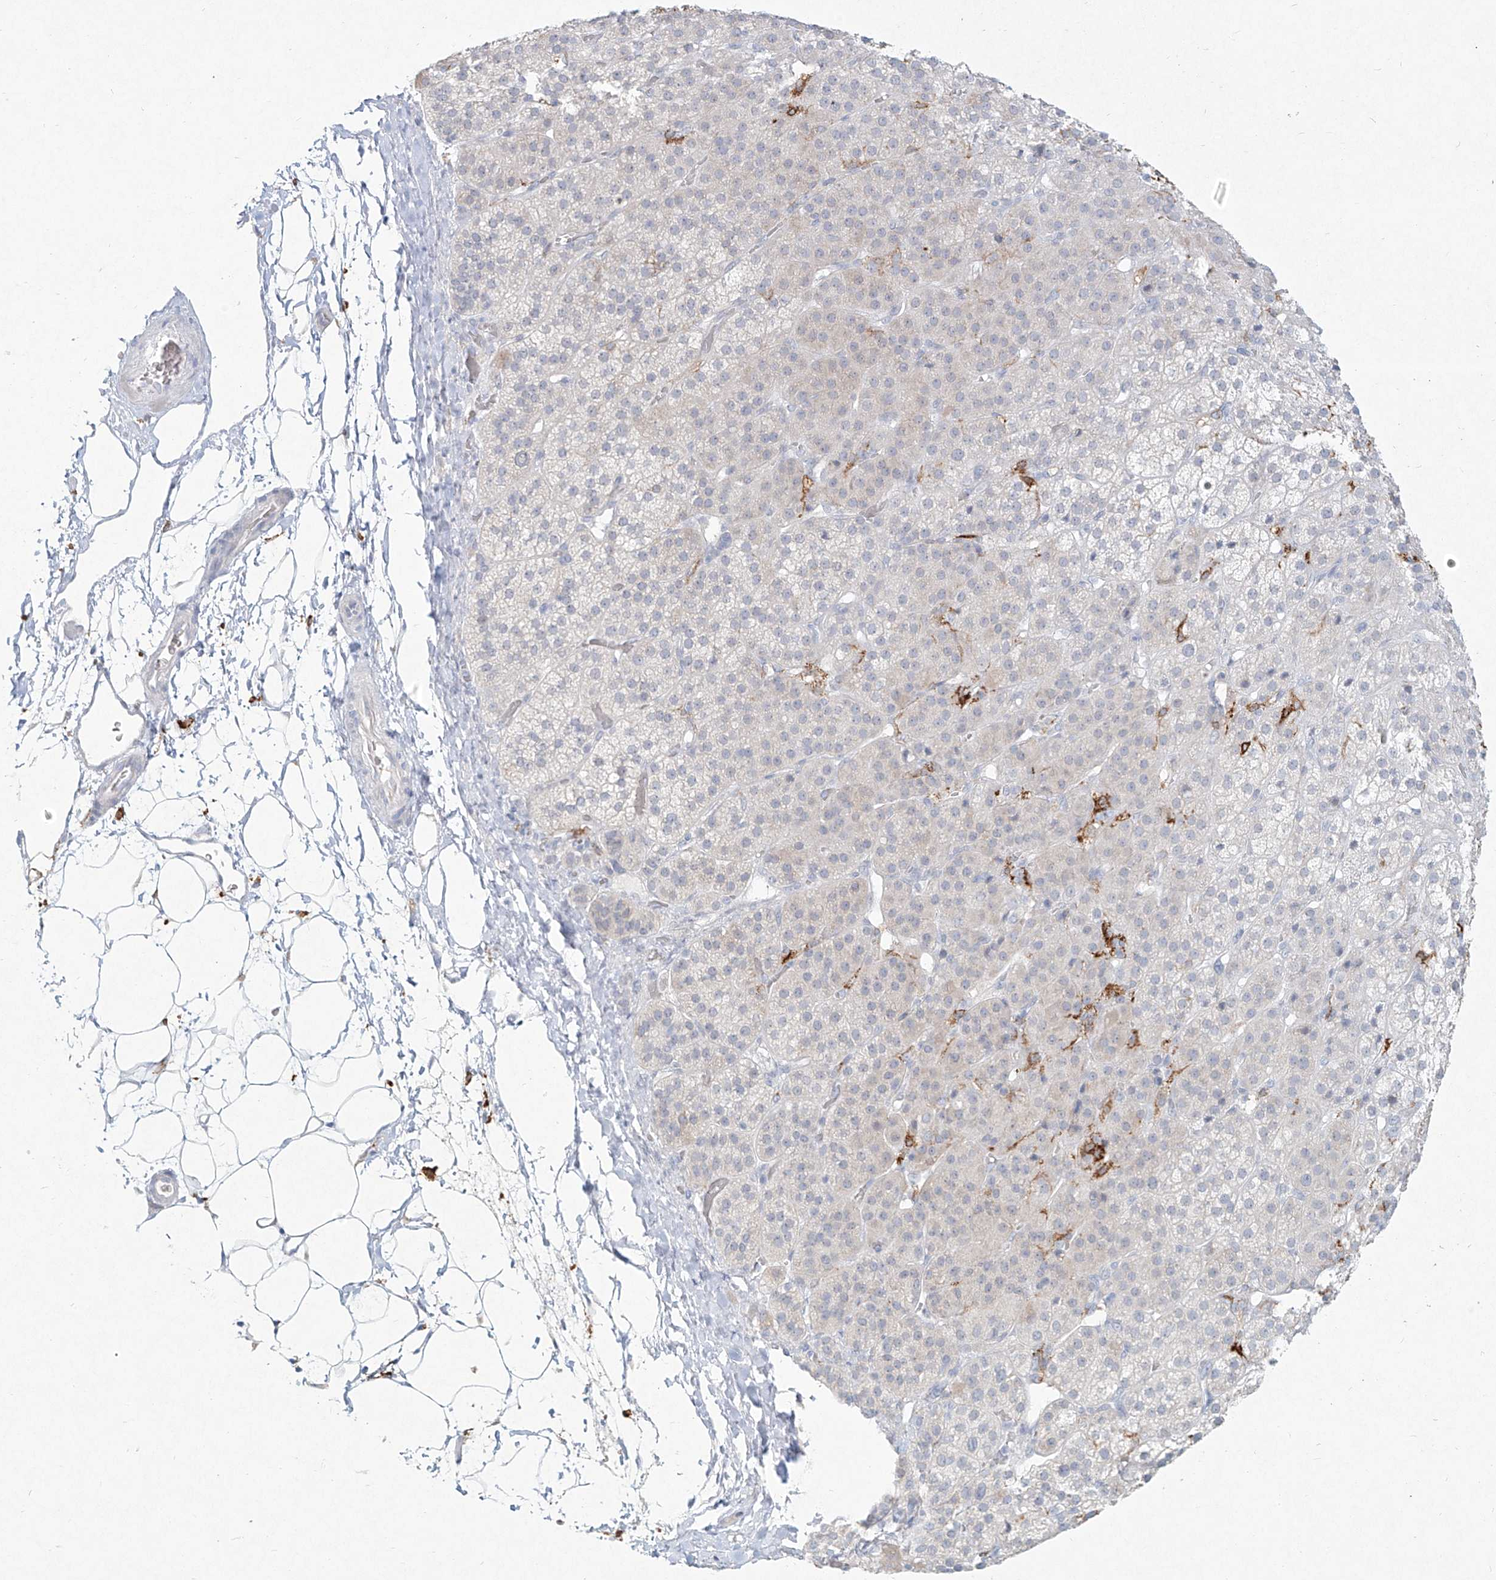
{"staining": {"intensity": "weak", "quantity": "<25%", "location": "cytoplasmic/membranous"}, "tissue": "adrenal gland", "cell_type": "Glandular cells", "image_type": "normal", "snomed": [{"axis": "morphology", "description": "Normal tissue, NOS"}, {"axis": "topography", "description": "Adrenal gland"}], "caption": "Immunohistochemistry (IHC) histopathology image of normal adrenal gland stained for a protein (brown), which reveals no staining in glandular cells.", "gene": "CD209", "patient": {"sex": "female", "age": 57}}